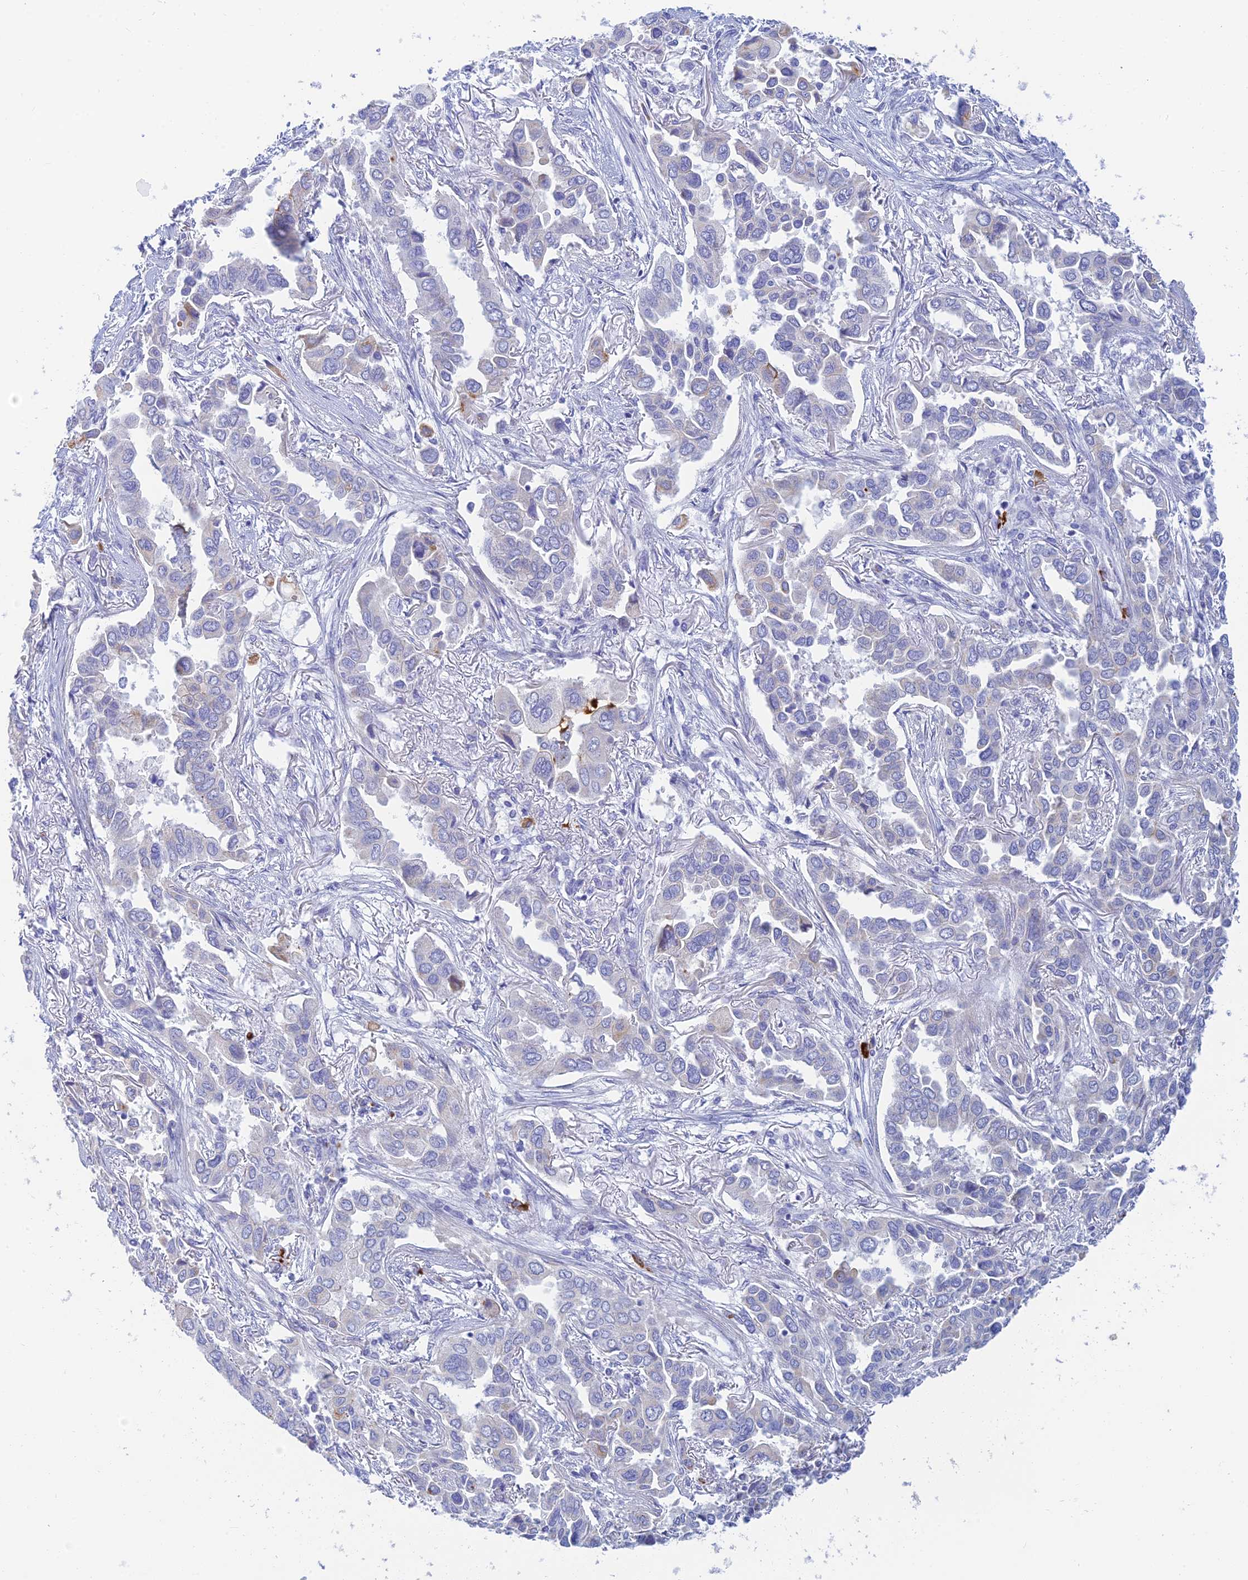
{"staining": {"intensity": "weak", "quantity": "<25%", "location": "cytoplasmic/membranous"}, "tissue": "lung cancer", "cell_type": "Tumor cells", "image_type": "cancer", "snomed": [{"axis": "morphology", "description": "Adenocarcinoma, NOS"}, {"axis": "topography", "description": "Lung"}], "caption": "DAB (3,3'-diaminobenzidine) immunohistochemical staining of human adenocarcinoma (lung) exhibits no significant expression in tumor cells.", "gene": "CEP152", "patient": {"sex": "female", "age": 76}}